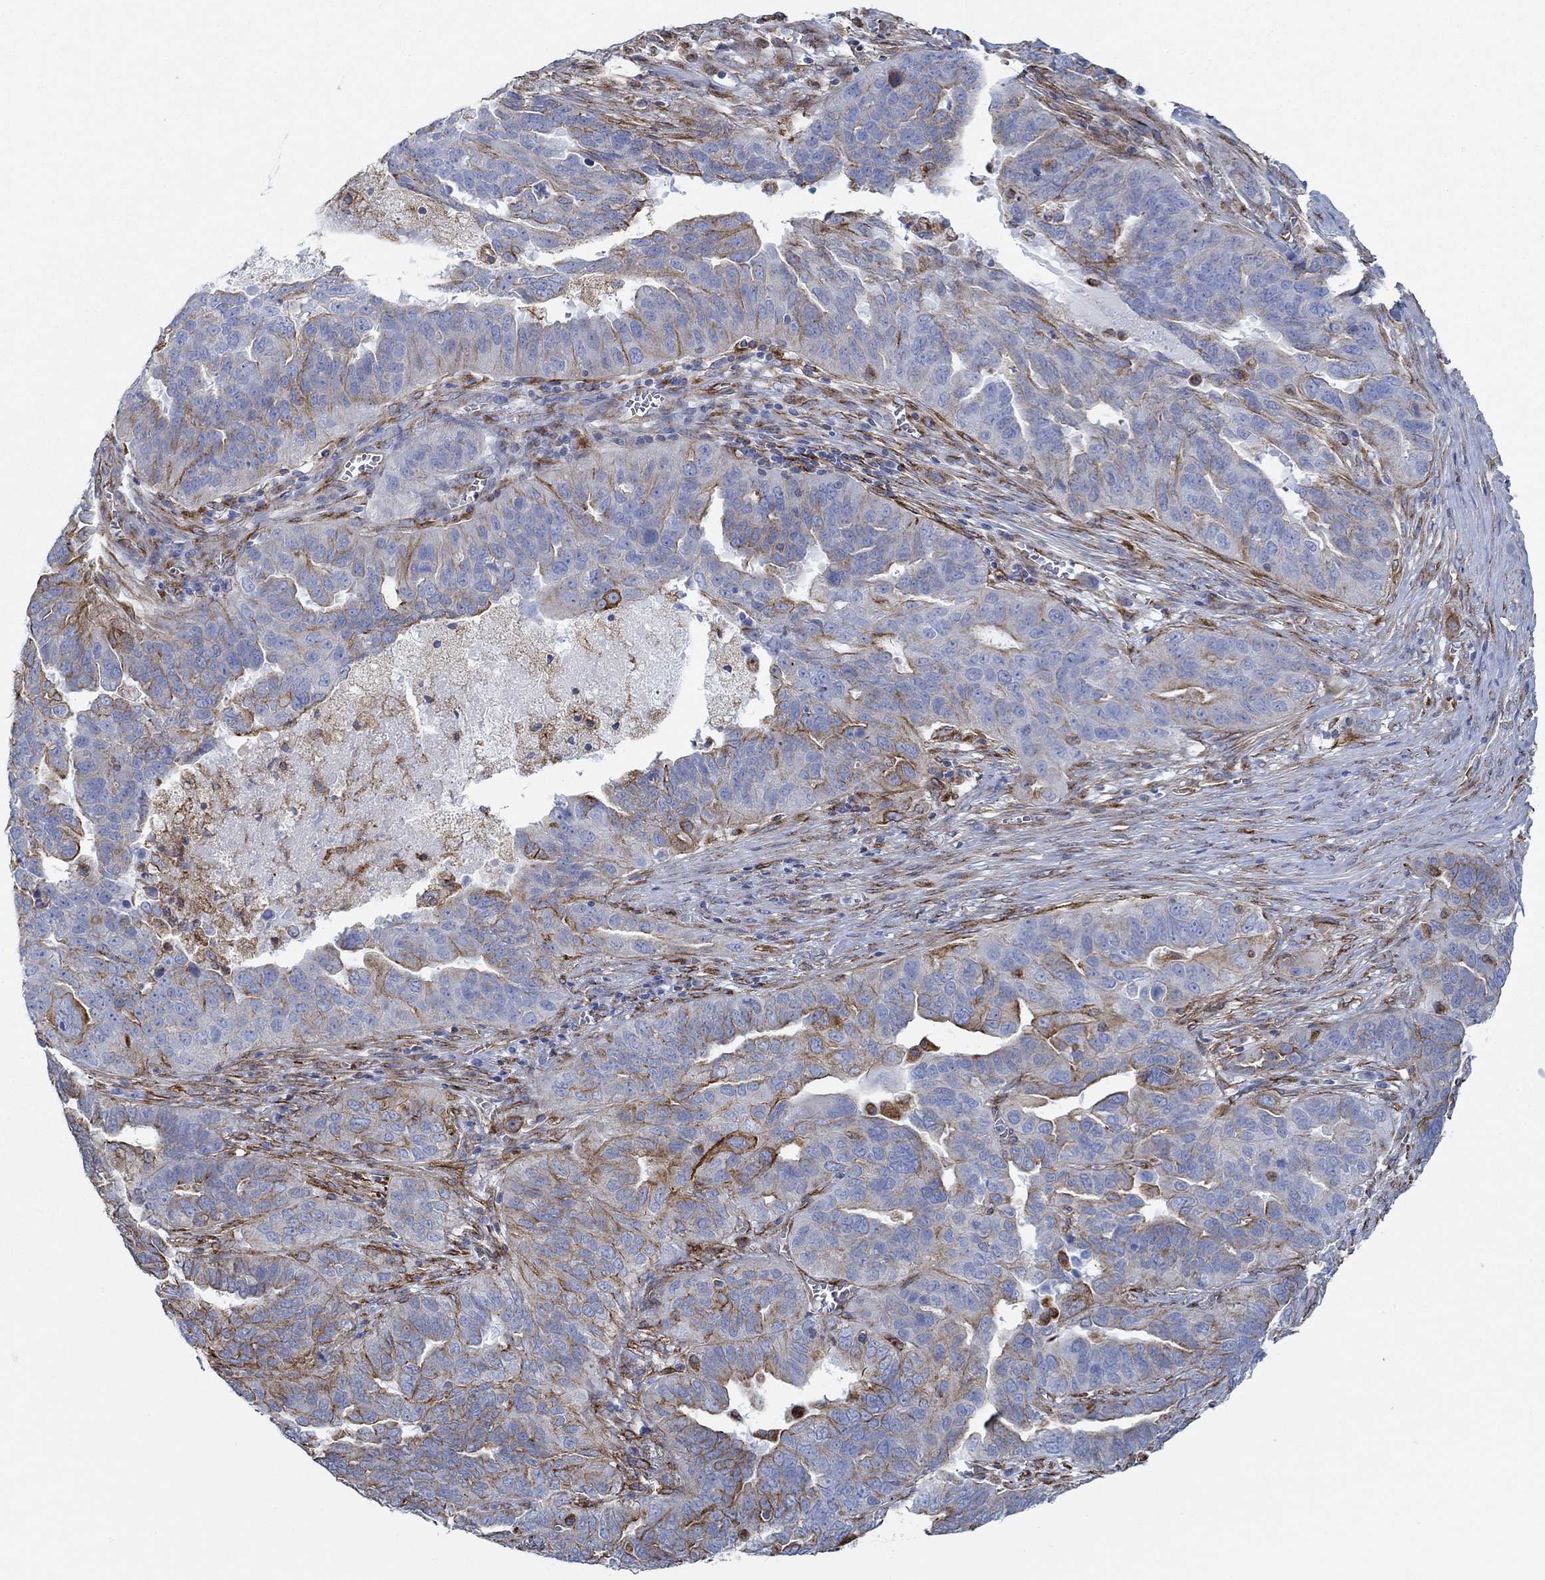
{"staining": {"intensity": "strong", "quantity": "<25%", "location": "cytoplasmic/membranous"}, "tissue": "ovarian cancer", "cell_type": "Tumor cells", "image_type": "cancer", "snomed": [{"axis": "morphology", "description": "Carcinoma, endometroid"}, {"axis": "topography", "description": "Soft tissue"}, {"axis": "topography", "description": "Ovary"}], "caption": "Ovarian cancer stained with a brown dye reveals strong cytoplasmic/membranous positive staining in approximately <25% of tumor cells.", "gene": "STC2", "patient": {"sex": "female", "age": 52}}